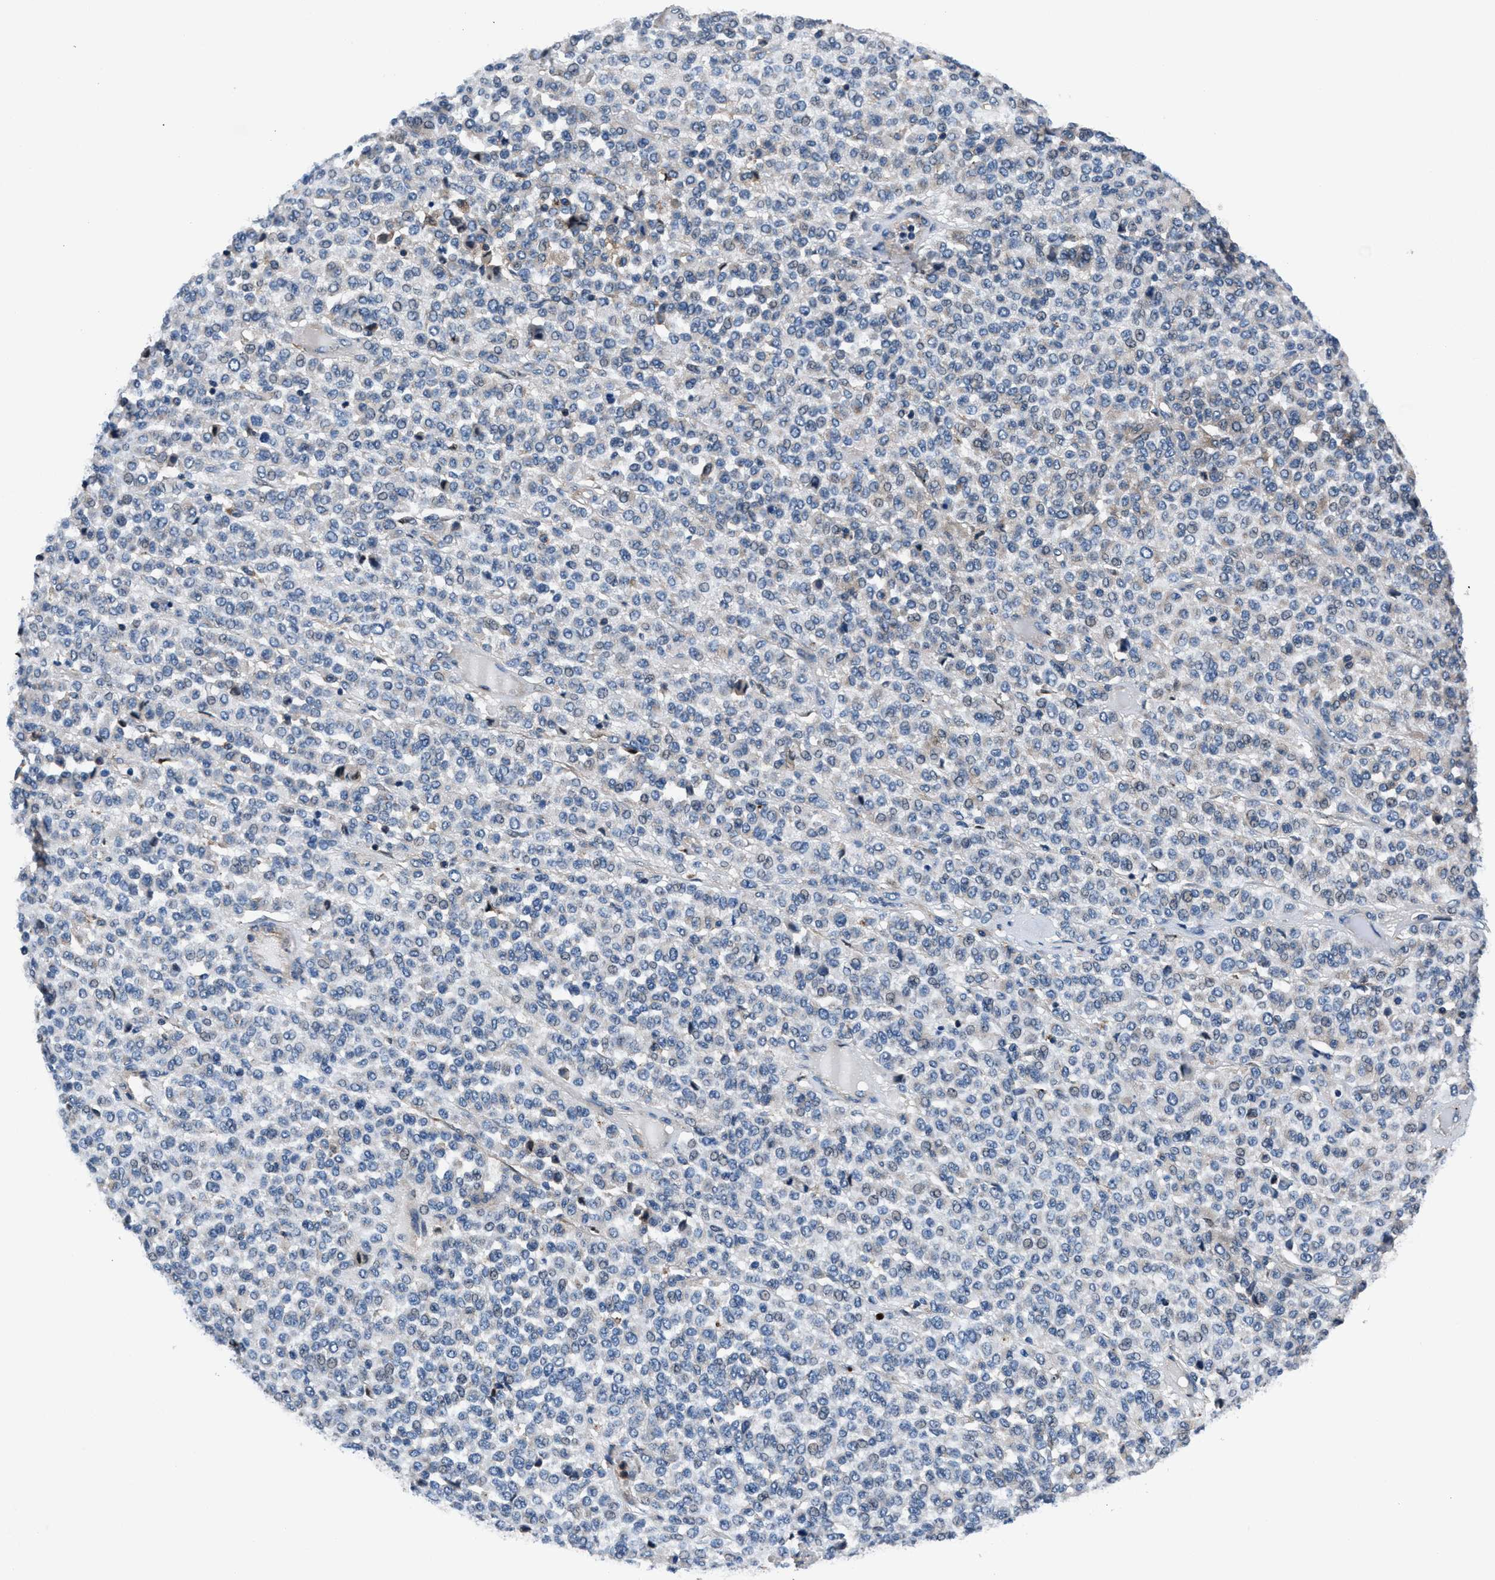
{"staining": {"intensity": "negative", "quantity": "none", "location": "none"}, "tissue": "melanoma", "cell_type": "Tumor cells", "image_type": "cancer", "snomed": [{"axis": "morphology", "description": "Malignant melanoma, Metastatic site"}, {"axis": "topography", "description": "Pancreas"}], "caption": "A histopathology image of human malignant melanoma (metastatic site) is negative for staining in tumor cells.", "gene": "MFSD11", "patient": {"sex": "female", "age": 30}}